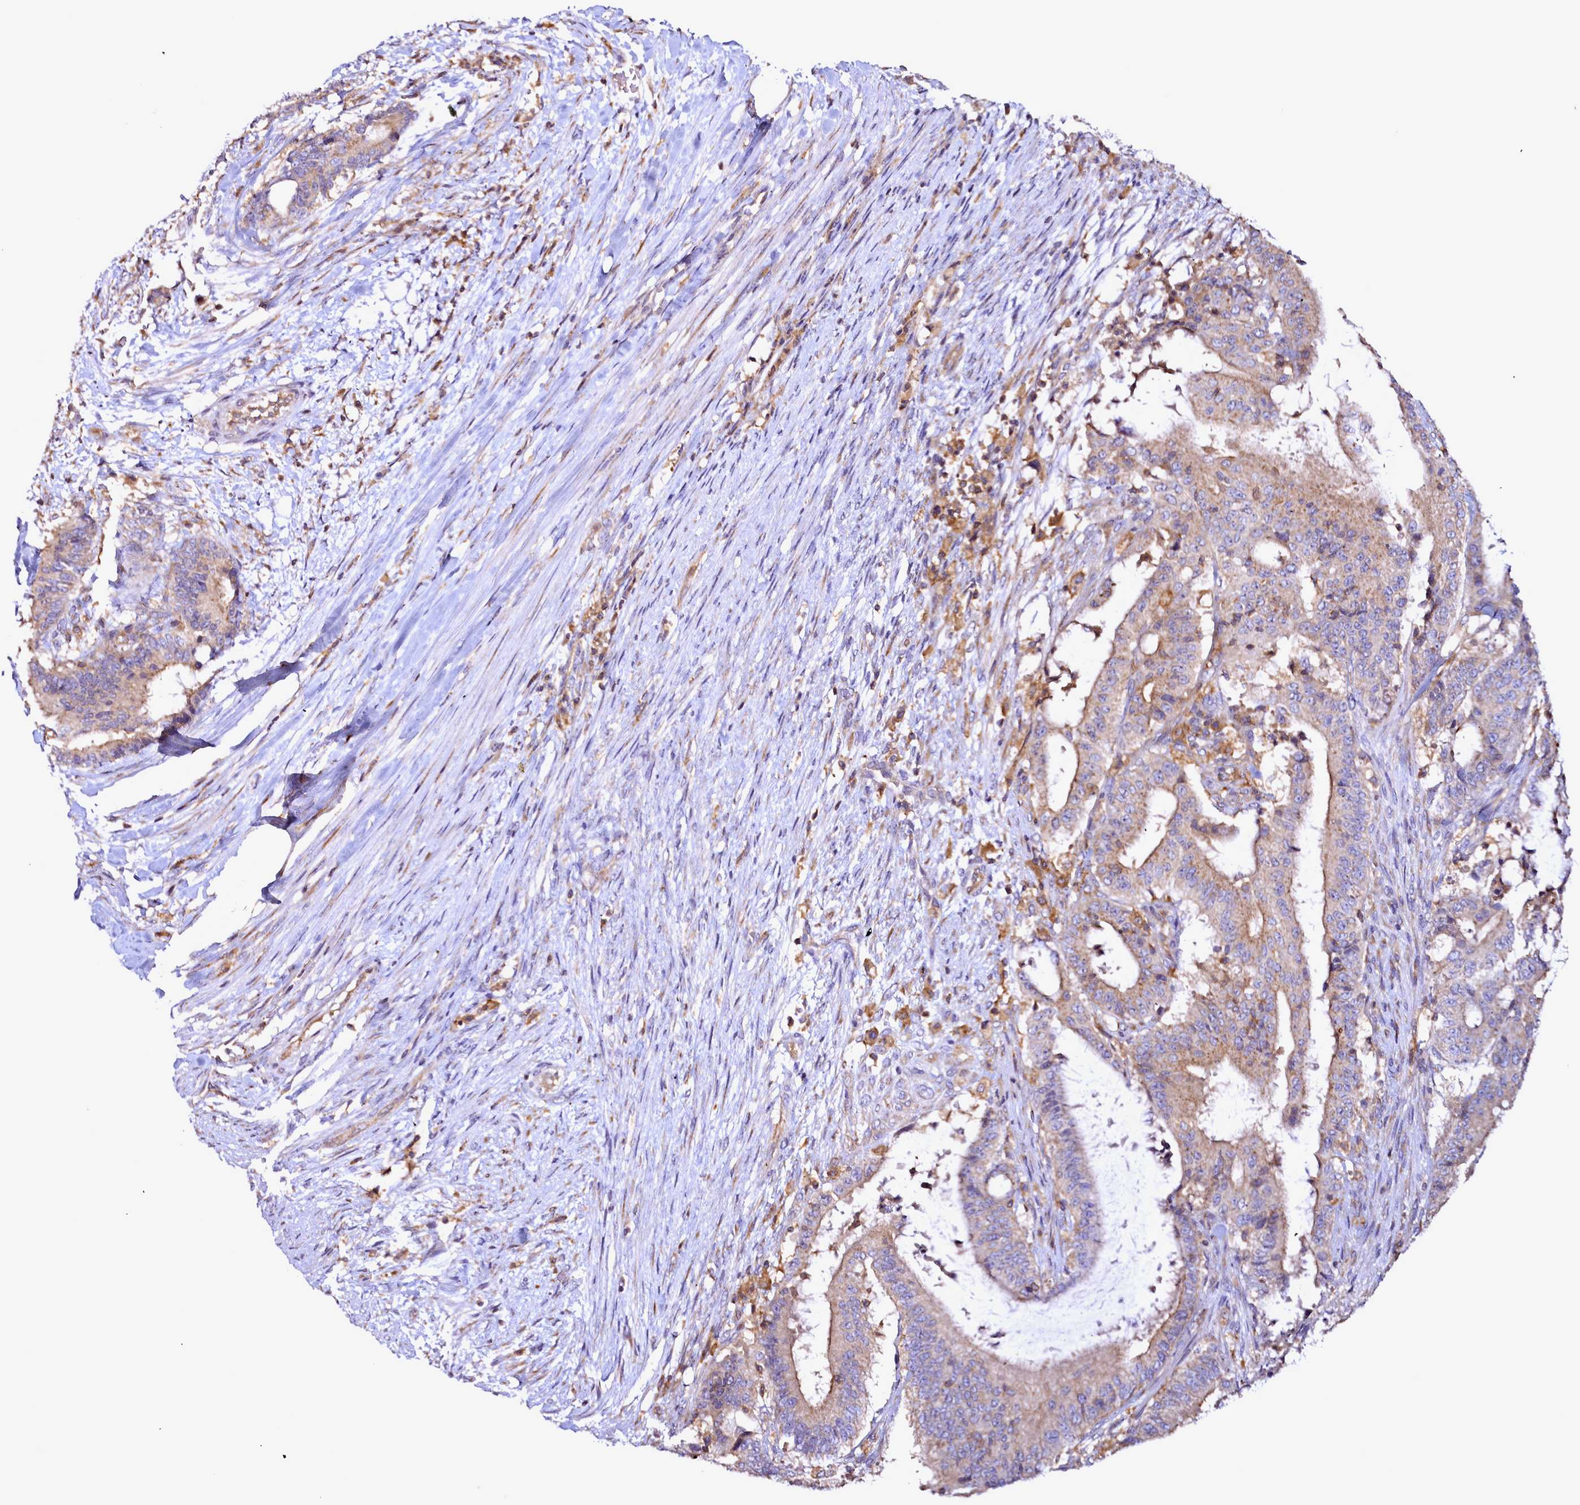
{"staining": {"intensity": "weak", "quantity": "25%-75%", "location": "cytoplasmic/membranous"}, "tissue": "liver cancer", "cell_type": "Tumor cells", "image_type": "cancer", "snomed": [{"axis": "morphology", "description": "Normal tissue, NOS"}, {"axis": "morphology", "description": "Cholangiocarcinoma"}, {"axis": "topography", "description": "Liver"}, {"axis": "topography", "description": "Peripheral nerve tissue"}], "caption": "The photomicrograph reveals immunohistochemical staining of liver cancer. There is weak cytoplasmic/membranous expression is present in about 25%-75% of tumor cells.", "gene": "NCKAP1L", "patient": {"sex": "female", "age": 73}}